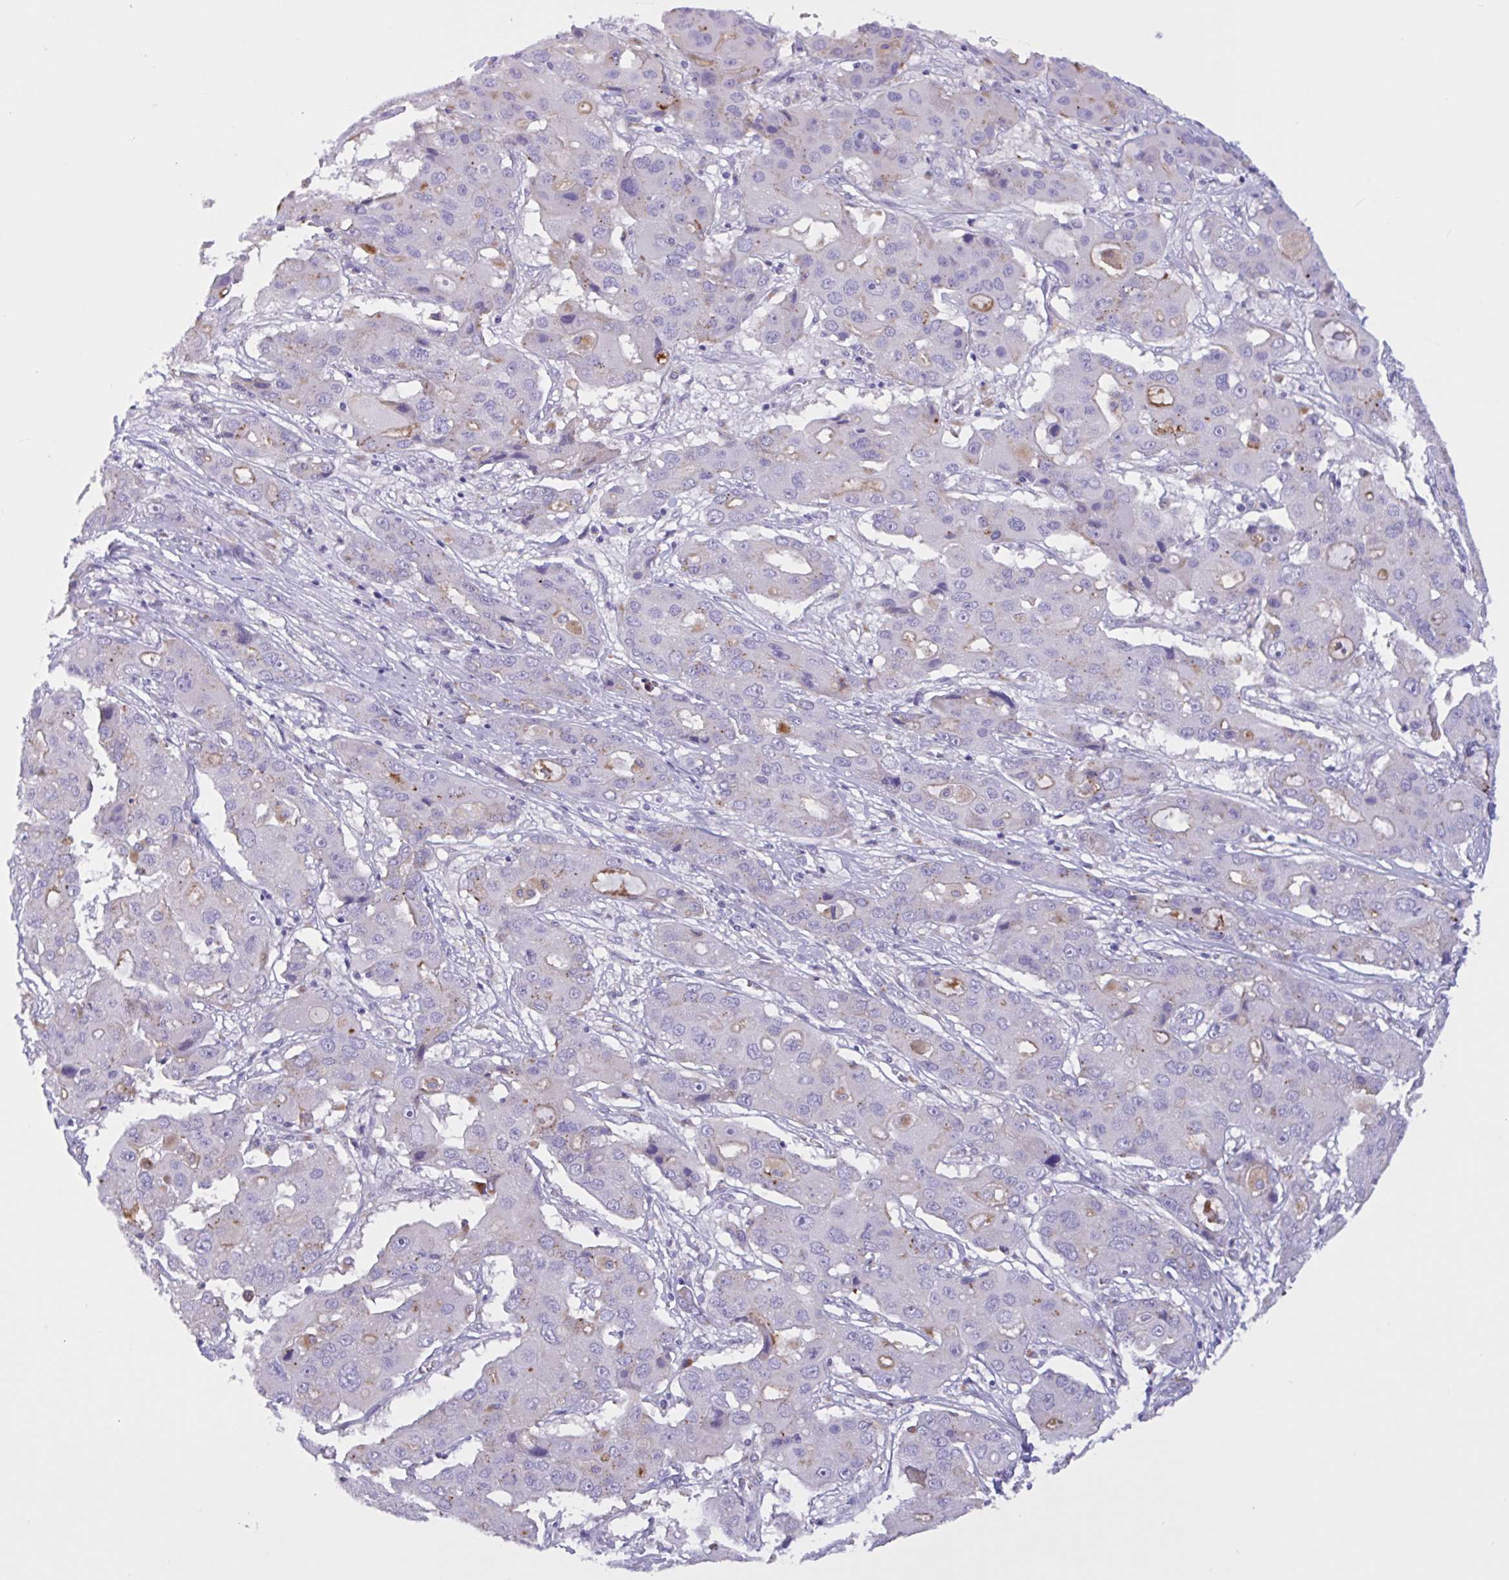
{"staining": {"intensity": "negative", "quantity": "none", "location": "none"}, "tissue": "liver cancer", "cell_type": "Tumor cells", "image_type": "cancer", "snomed": [{"axis": "morphology", "description": "Cholangiocarcinoma"}, {"axis": "topography", "description": "Liver"}], "caption": "High magnification brightfield microscopy of liver cancer stained with DAB (brown) and counterstained with hematoxylin (blue): tumor cells show no significant positivity.", "gene": "RPL22L1", "patient": {"sex": "male", "age": 67}}